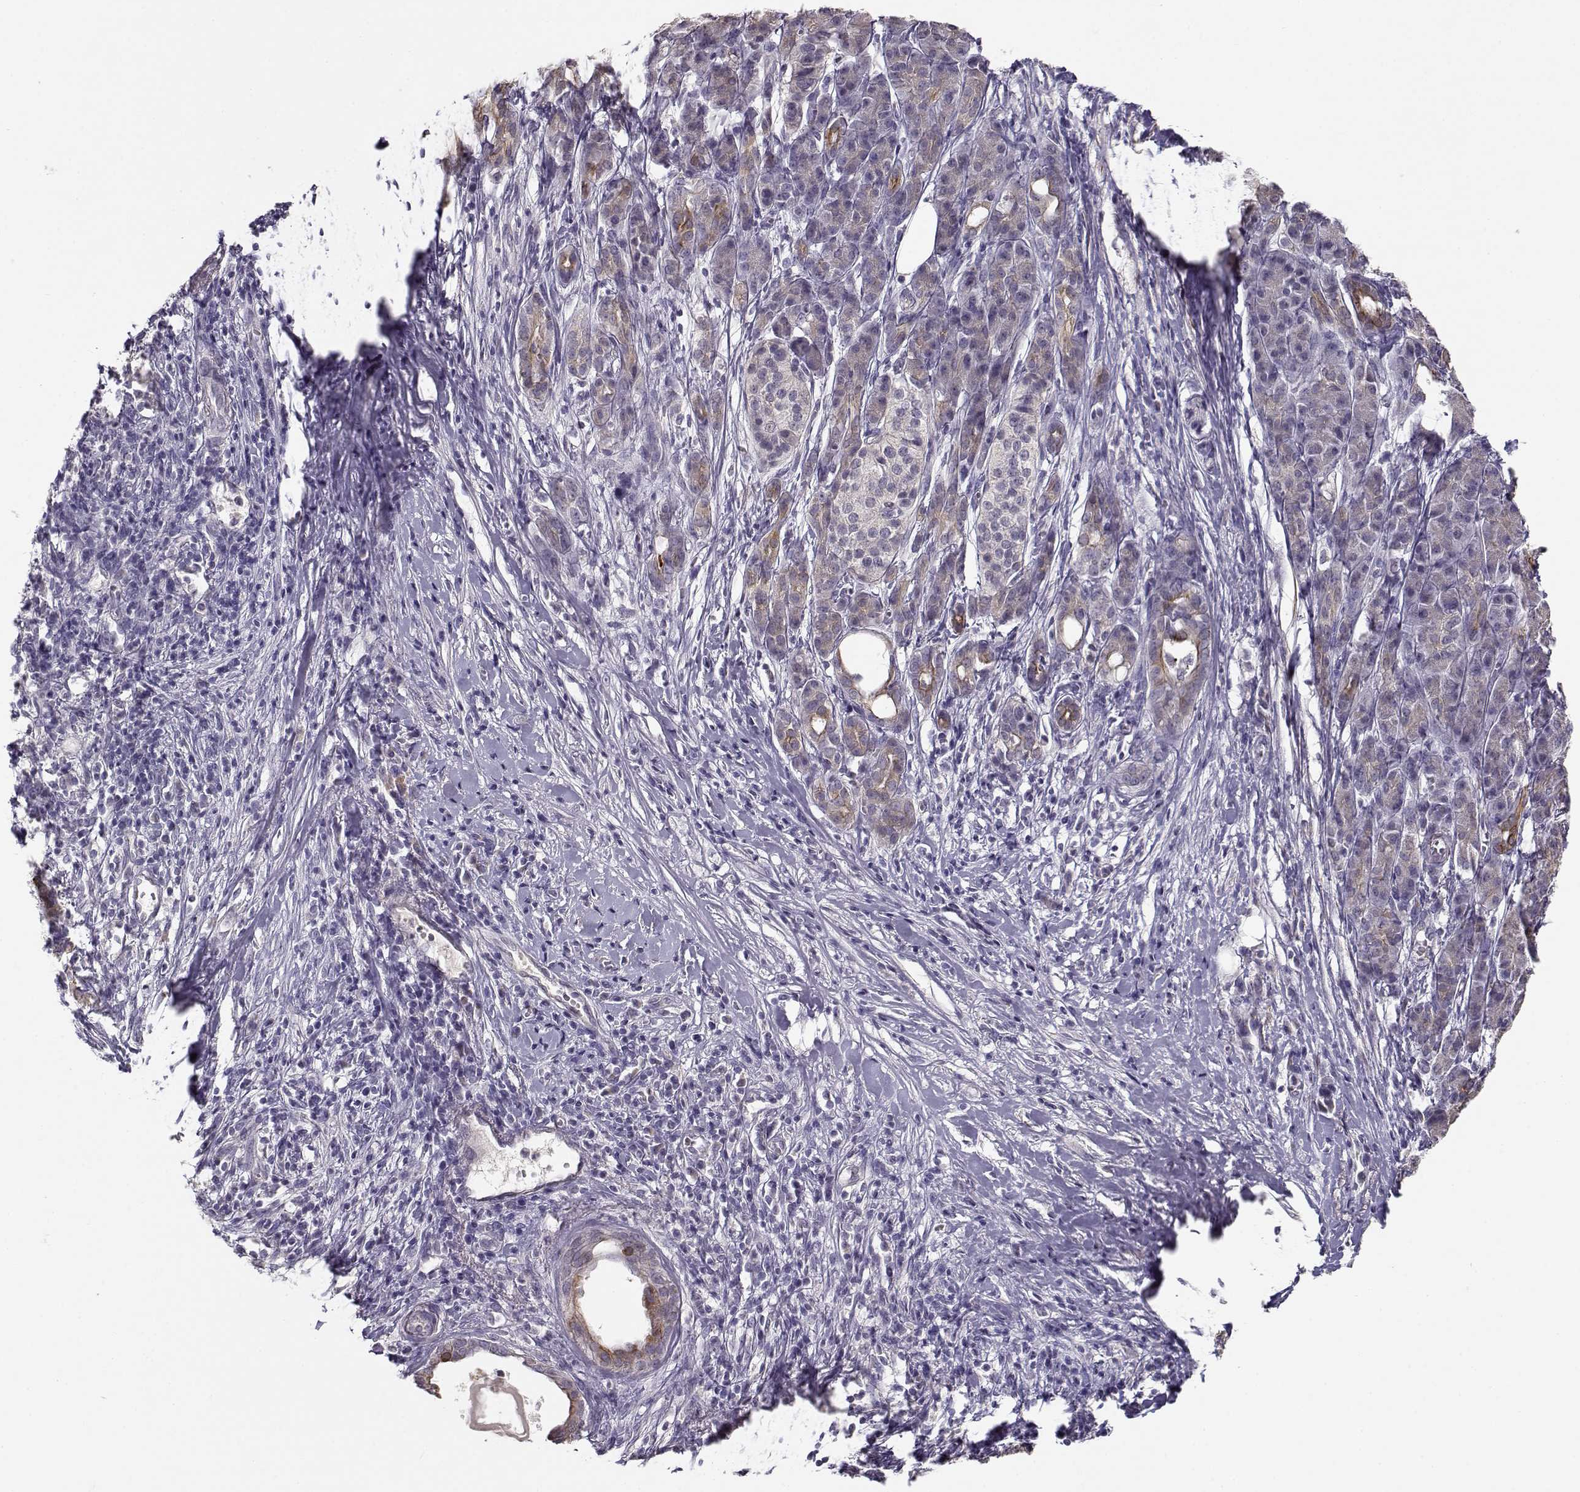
{"staining": {"intensity": "moderate", "quantity": "25%-75%", "location": "cytoplasmic/membranous"}, "tissue": "pancreatic cancer", "cell_type": "Tumor cells", "image_type": "cancer", "snomed": [{"axis": "morphology", "description": "Adenocarcinoma, NOS"}, {"axis": "topography", "description": "Pancreas"}], "caption": "Human pancreatic adenocarcinoma stained with a brown dye reveals moderate cytoplasmic/membranous positive staining in about 25%-75% of tumor cells.", "gene": "TMEM145", "patient": {"sex": "male", "age": 61}}